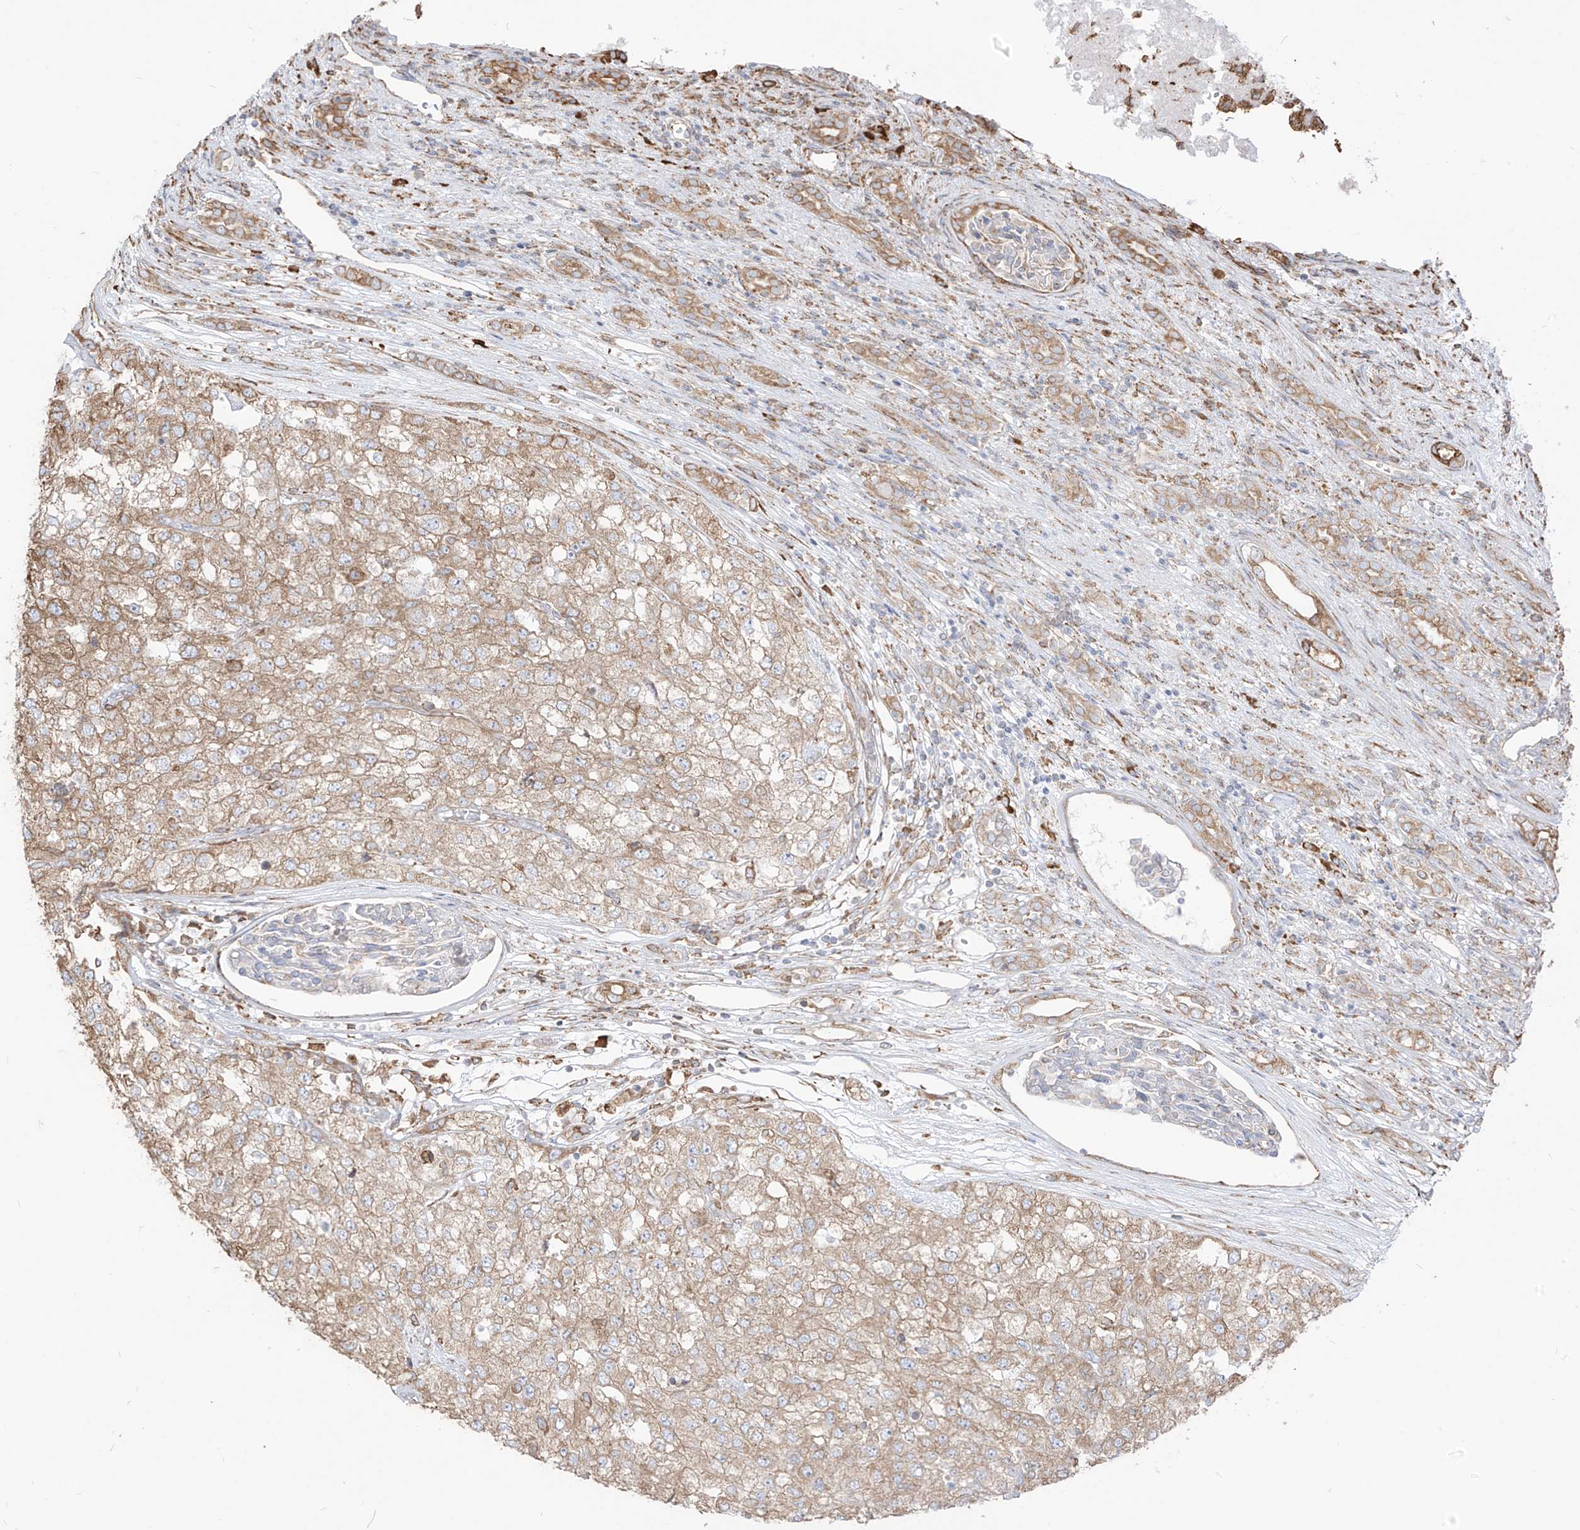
{"staining": {"intensity": "moderate", "quantity": ">75%", "location": "cytoplasmic/membranous"}, "tissue": "renal cancer", "cell_type": "Tumor cells", "image_type": "cancer", "snomed": [{"axis": "morphology", "description": "Adenocarcinoma, NOS"}, {"axis": "topography", "description": "Kidney"}], "caption": "Renal cancer stained for a protein displays moderate cytoplasmic/membranous positivity in tumor cells.", "gene": "PDIA6", "patient": {"sex": "female", "age": 54}}